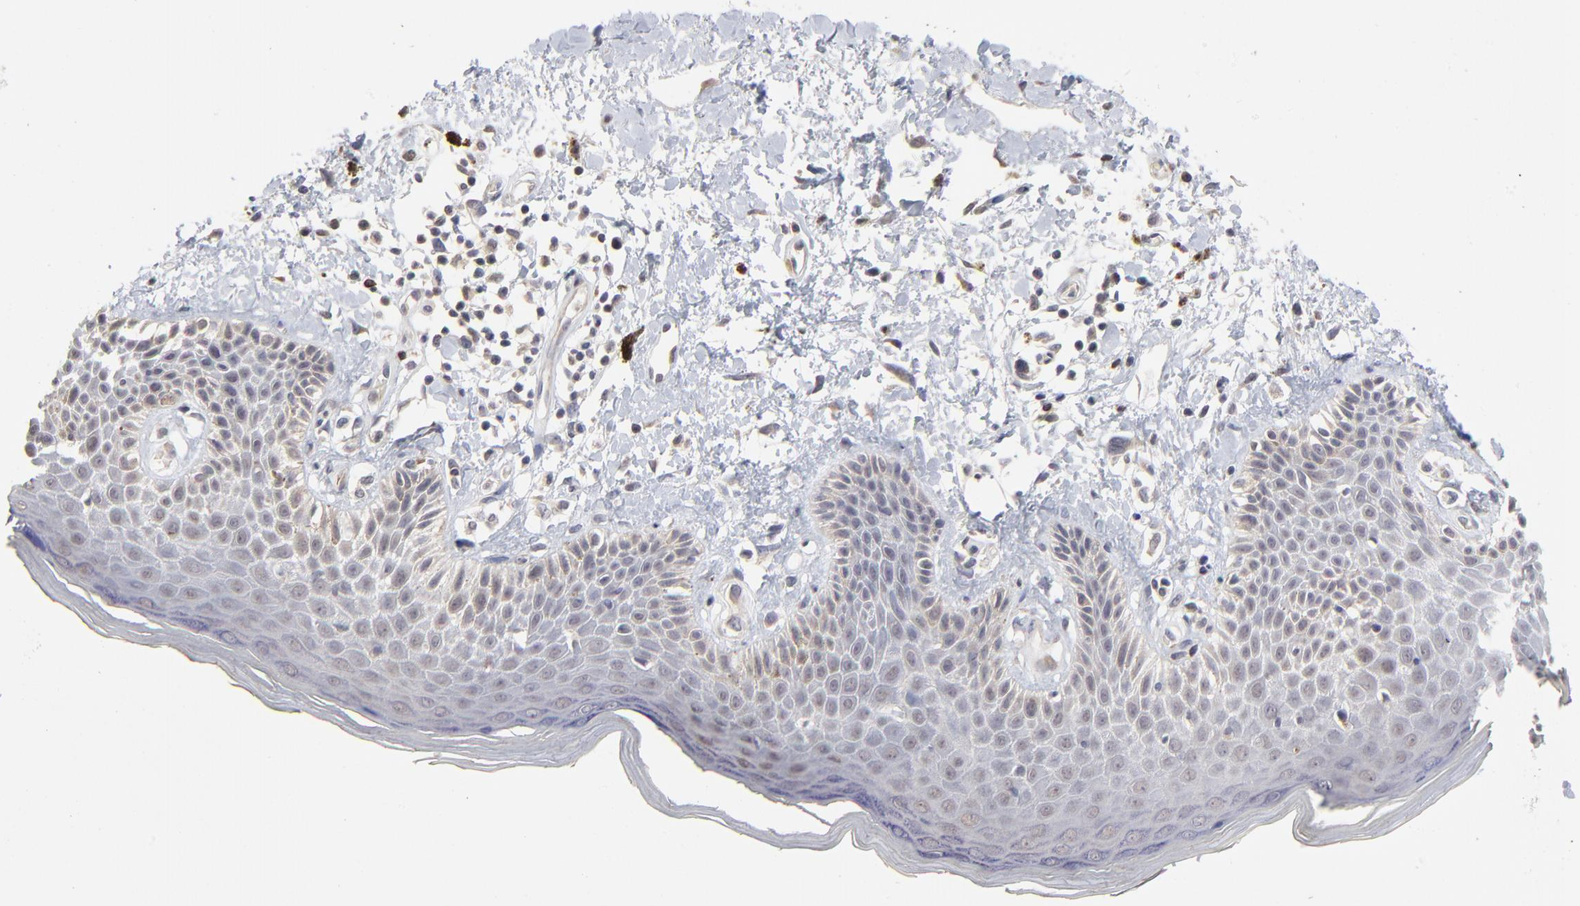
{"staining": {"intensity": "weak", "quantity": "25%-75%", "location": "cytoplasmic/membranous"}, "tissue": "skin", "cell_type": "Epidermal cells", "image_type": "normal", "snomed": [{"axis": "morphology", "description": "Normal tissue, NOS"}, {"axis": "topography", "description": "Anal"}], "caption": "High-magnification brightfield microscopy of benign skin stained with DAB (3,3'-diaminobenzidine) (brown) and counterstained with hematoxylin (blue). epidermal cells exhibit weak cytoplasmic/membranous staining is identified in about25%-75% of cells.", "gene": "MAGEA10", "patient": {"sex": "female", "age": 78}}